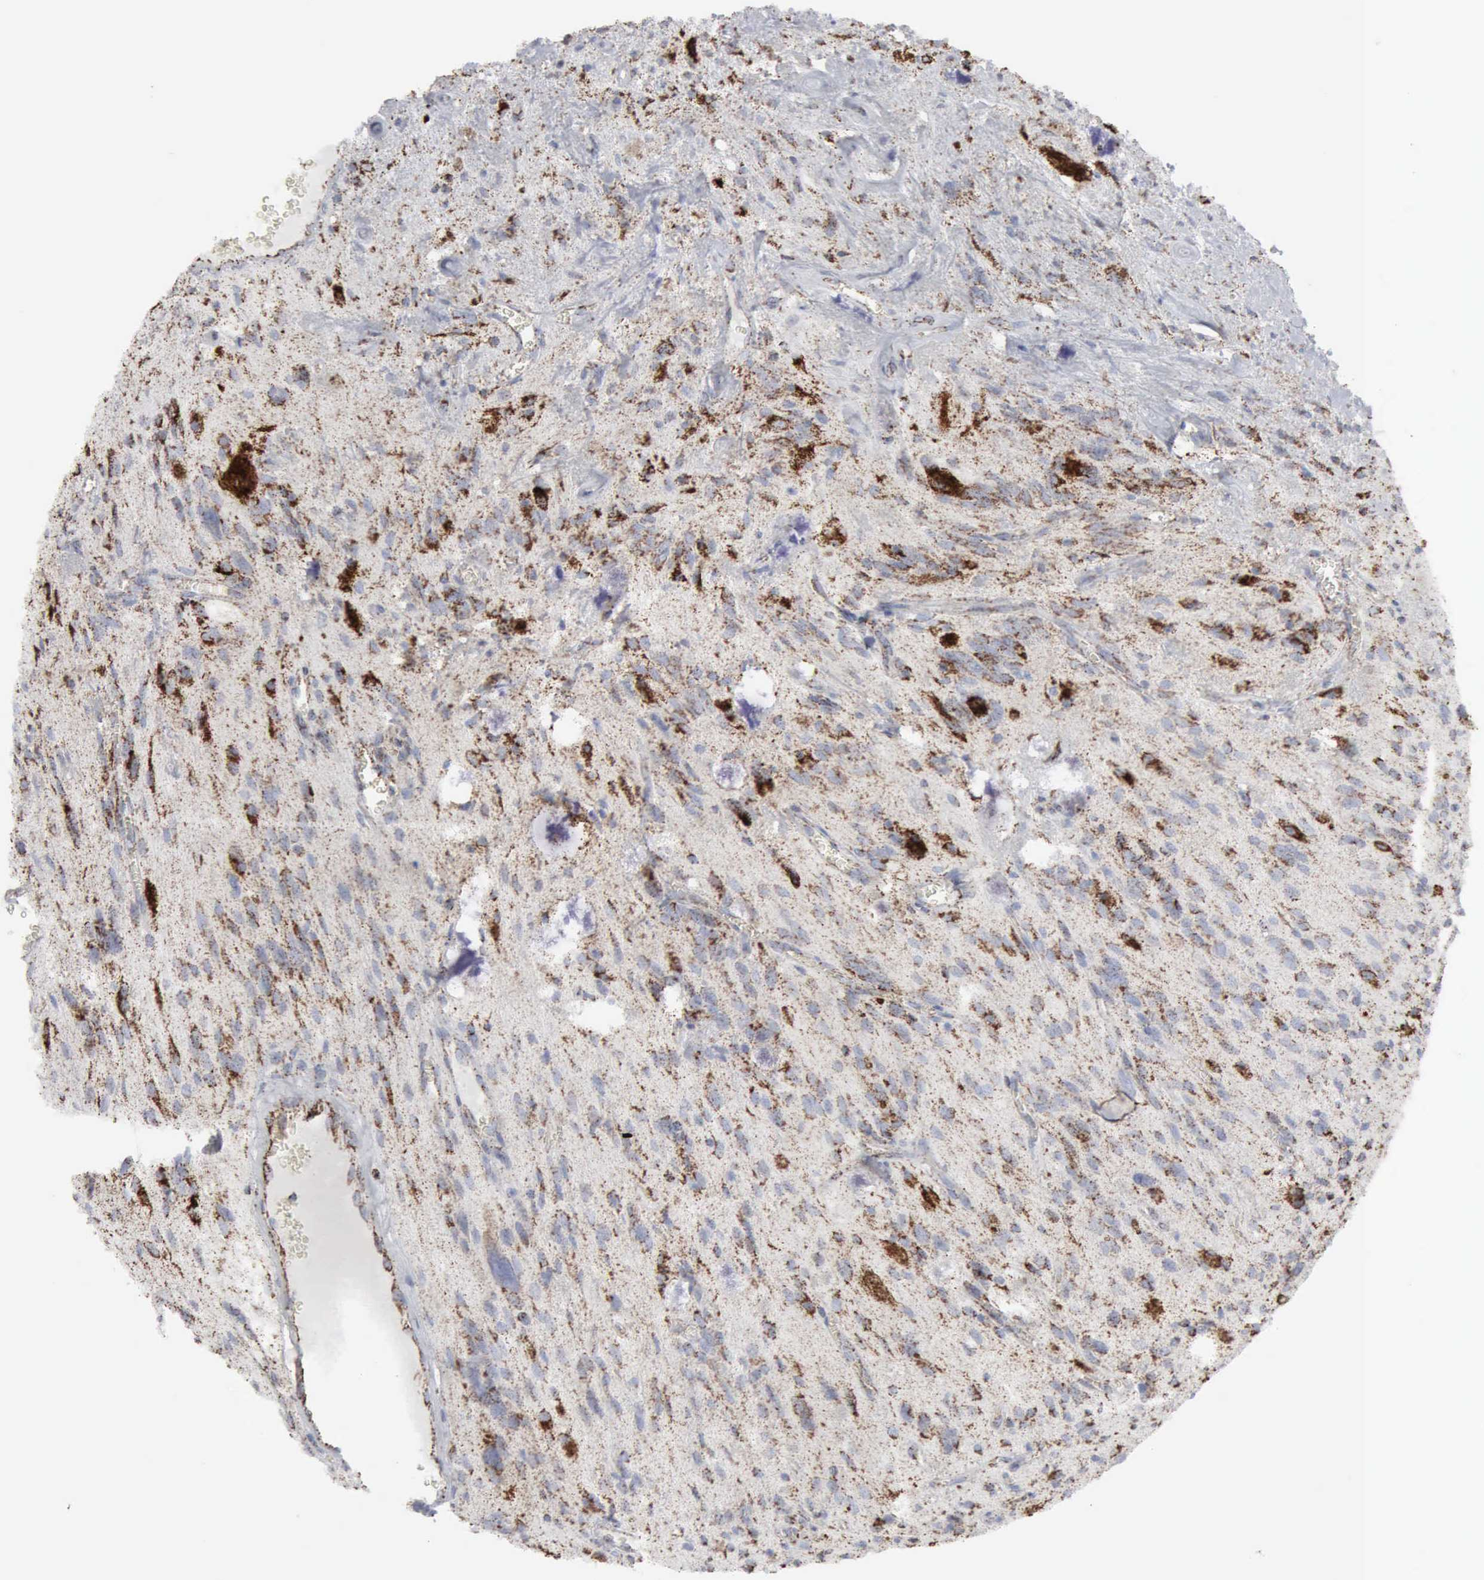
{"staining": {"intensity": "moderate", "quantity": "25%-75%", "location": "cytoplasmic/membranous"}, "tissue": "glioma", "cell_type": "Tumor cells", "image_type": "cancer", "snomed": [{"axis": "morphology", "description": "Glioma, malignant, Low grade"}, {"axis": "topography", "description": "Brain"}], "caption": "A brown stain labels moderate cytoplasmic/membranous expression of a protein in human malignant glioma (low-grade) tumor cells. (Stains: DAB in brown, nuclei in blue, Microscopy: brightfield microscopy at high magnification).", "gene": "ACO2", "patient": {"sex": "female", "age": 15}}